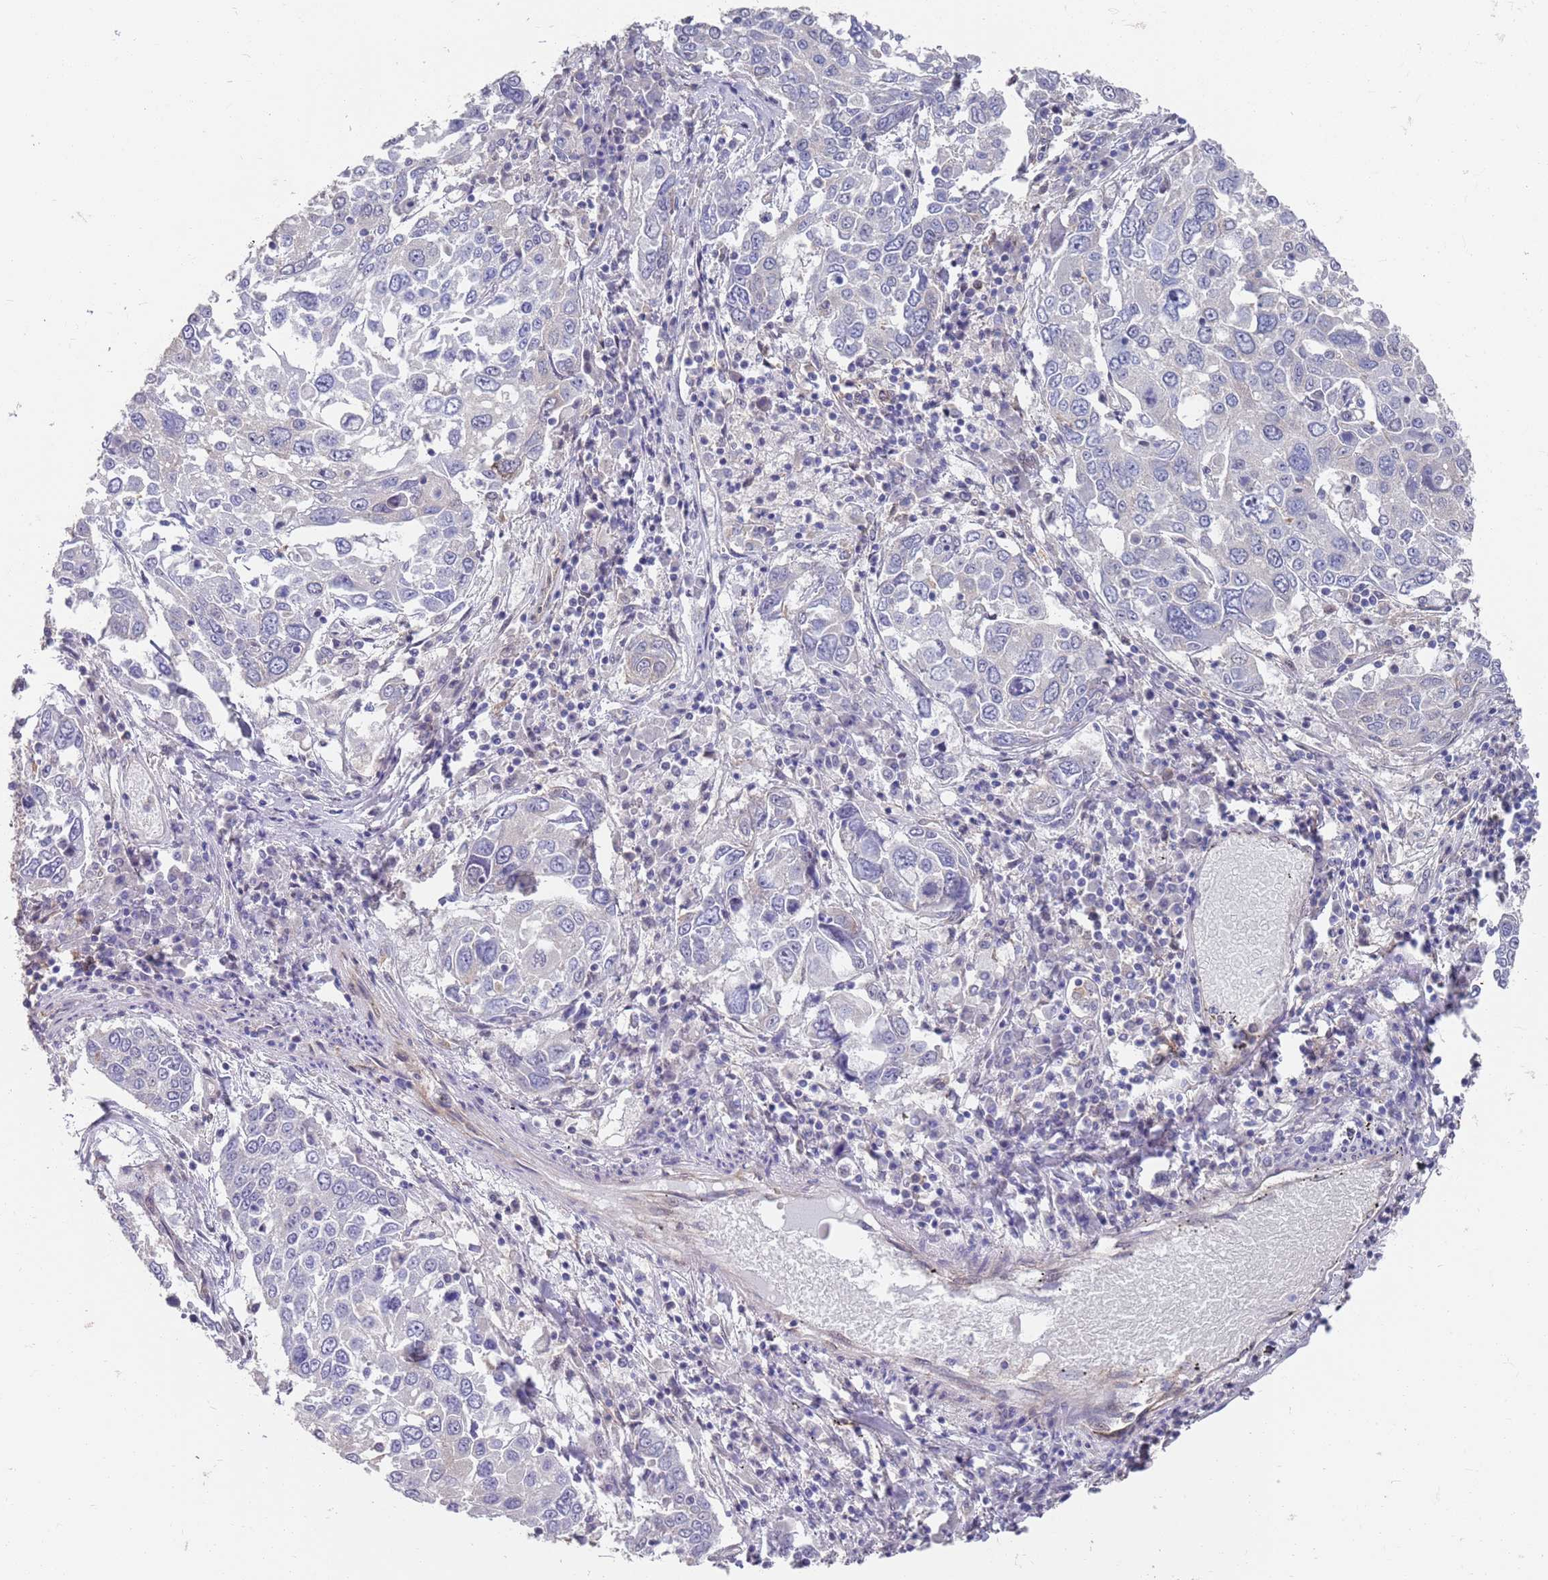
{"staining": {"intensity": "negative", "quantity": "none", "location": "none"}, "tissue": "lung cancer", "cell_type": "Tumor cells", "image_type": "cancer", "snomed": [{"axis": "morphology", "description": "Squamous cell carcinoma, NOS"}, {"axis": "topography", "description": "Lung"}], "caption": "An image of squamous cell carcinoma (lung) stained for a protein shows no brown staining in tumor cells.", "gene": "ANK2", "patient": {"sex": "male", "age": 65}}